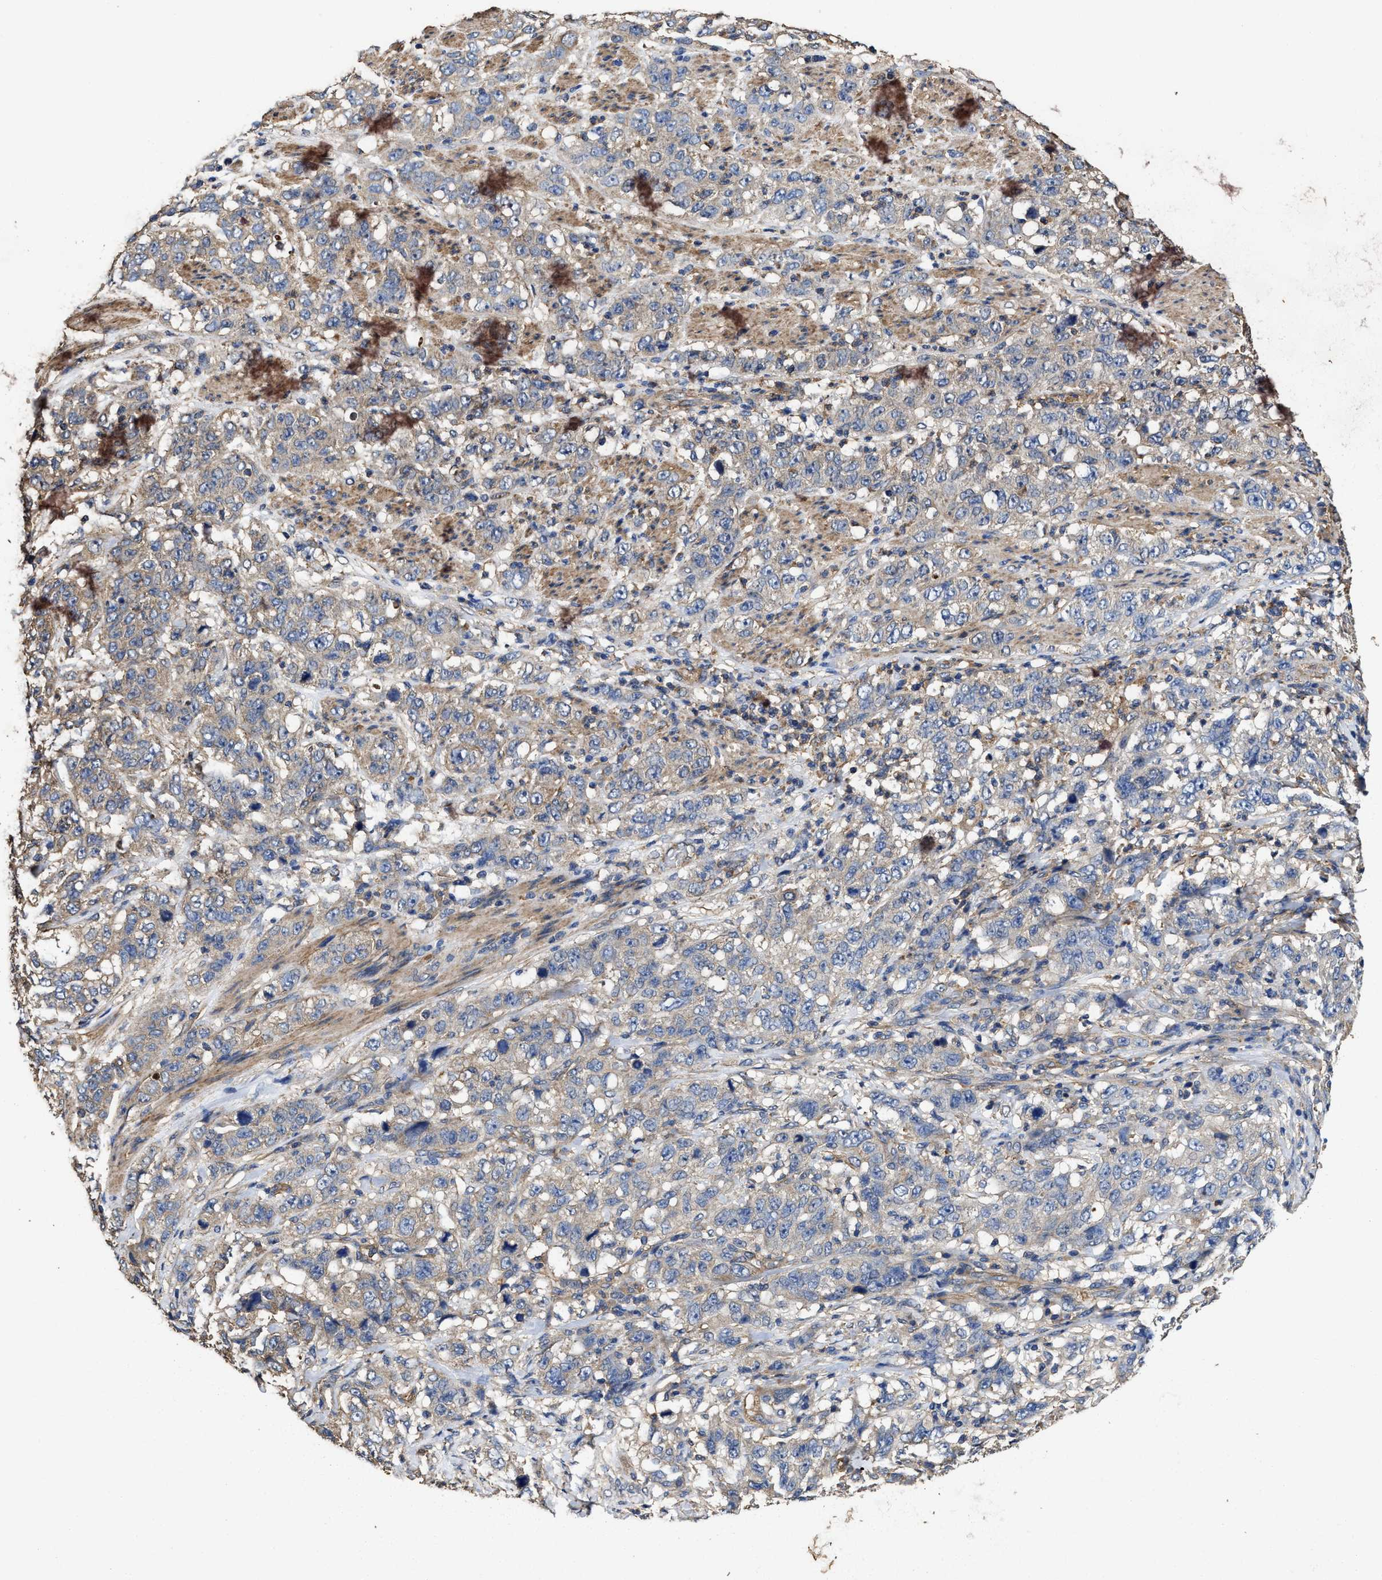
{"staining": {"intensity": "weak", "quantity": "25%-75%", "location": "cytoplasmic/membranous"}, "tissue": "stomach cancer", "cell_type": "Tumor cells", "image_type": "cancer", "snomed": [{"axis": "morphology", "description": "Adenocarcinoma, NOS"}, {"axis": "topography", "description": "Stomach"}], "caption": "An immunohistochemistry (IHC) photomicrograph of tumor tissue is shown. Protein staining in brown shows weak cytoplasmic/membranous positivity in stomach cancer (adenocarcinoma) within tumor cells.", "gene": "SFXN4", "patient": {"sex": "male", "age": 48}}